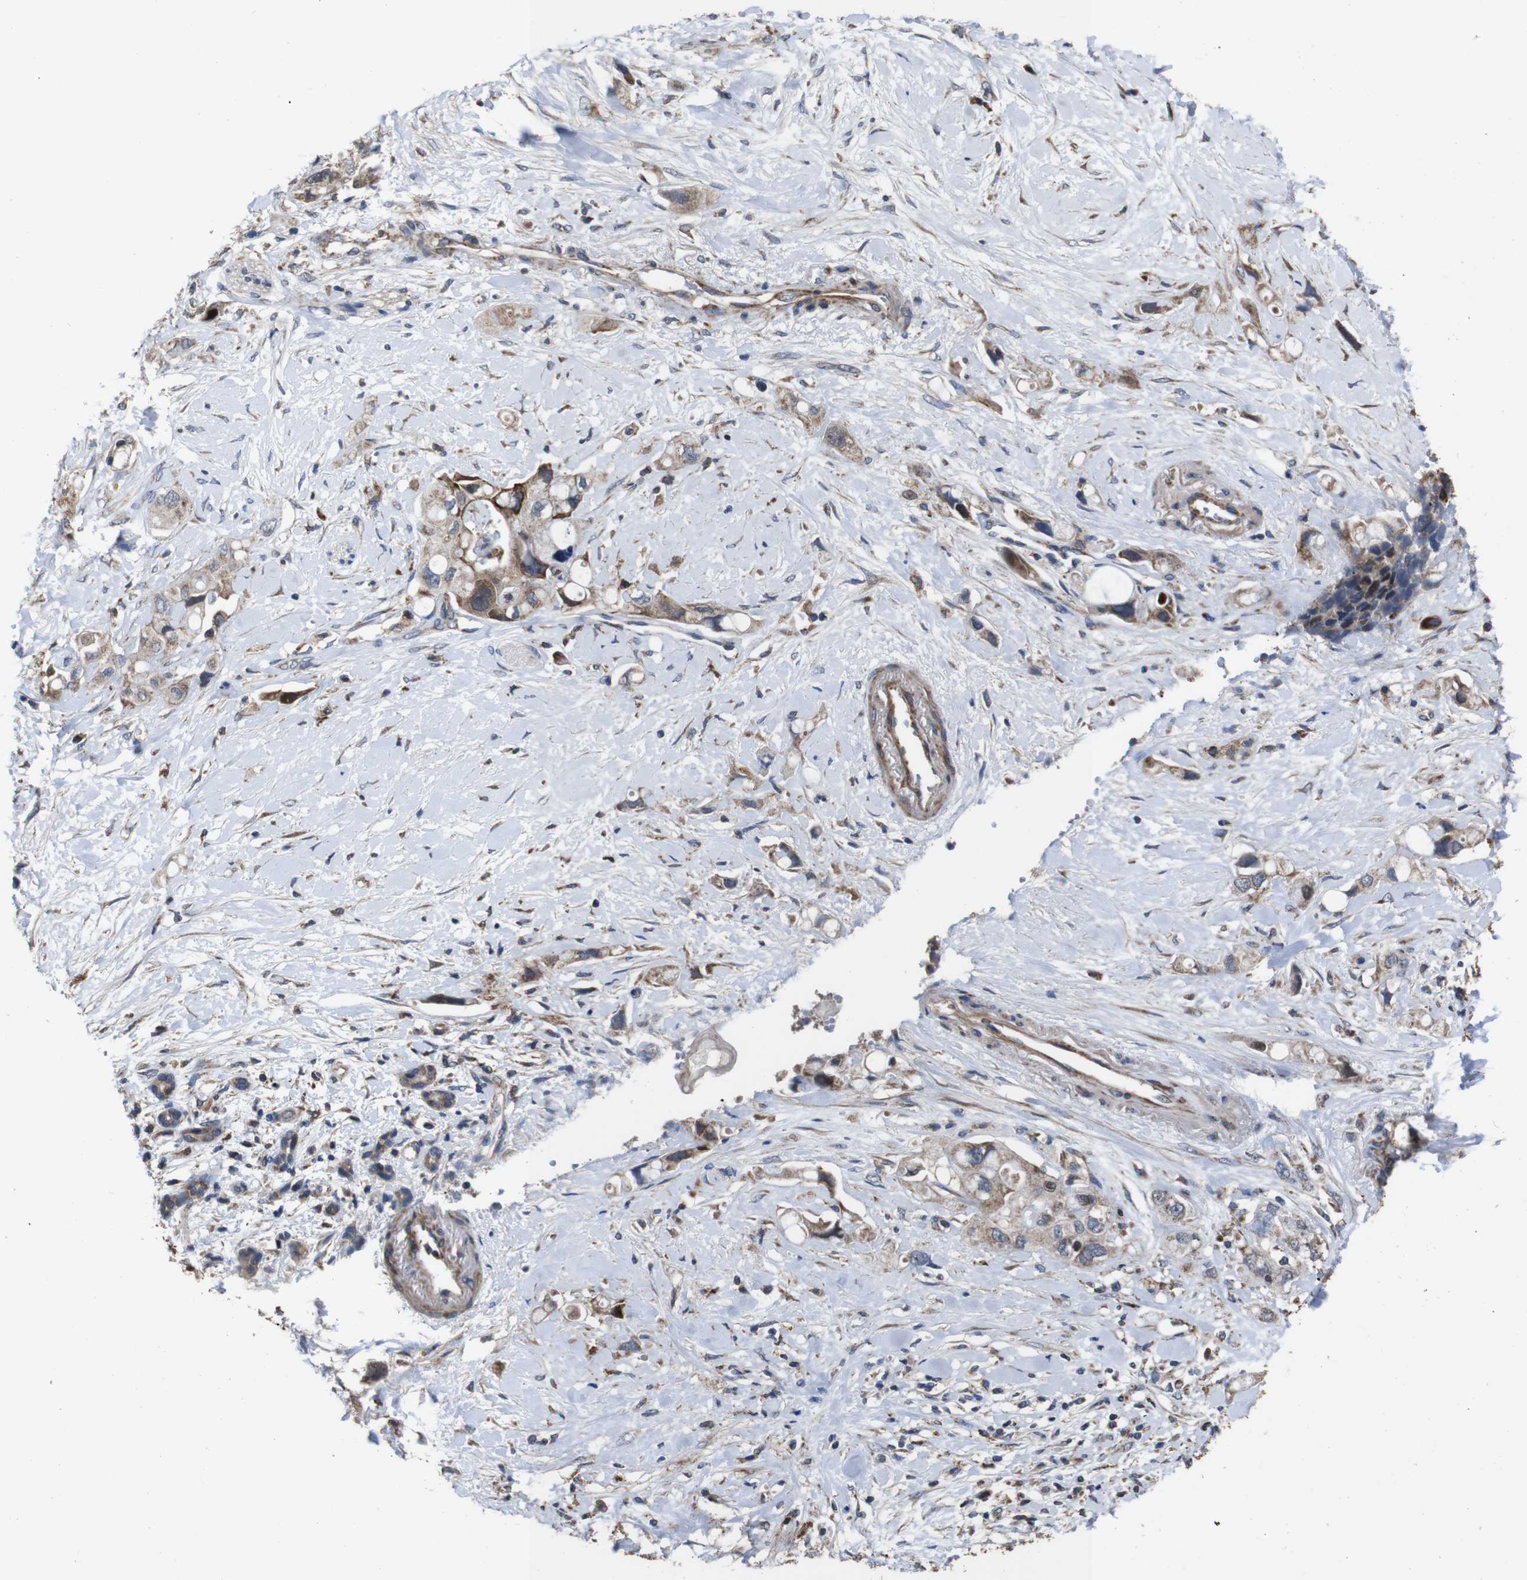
{"staining": {"intensity": "weak", "quantity": ">75%", "location": "cytoplasmic/membranous"}, "tissue": "pancreatic cancer", "cell_type": "Tumor cells", "image_type": "cancer", "snomed": [{"axis": "morphology", "description": "Adenocarcinoma, NOS"}, {"axis": "topography", "description": "Pancreas"}], "caption": "Immunohistochemistry micrograph of neoplastic tissue: adenocarcinoma (pancreatic) stained using immunohistochemistry displays low levels of weak protein expression localized specifically in the cytoplasmic/membranous of tumor cells, appearing as a cytoplasmic/membranous brown color.", "gene": "SNN", "patient": {"sex": "female", "age": 56}}